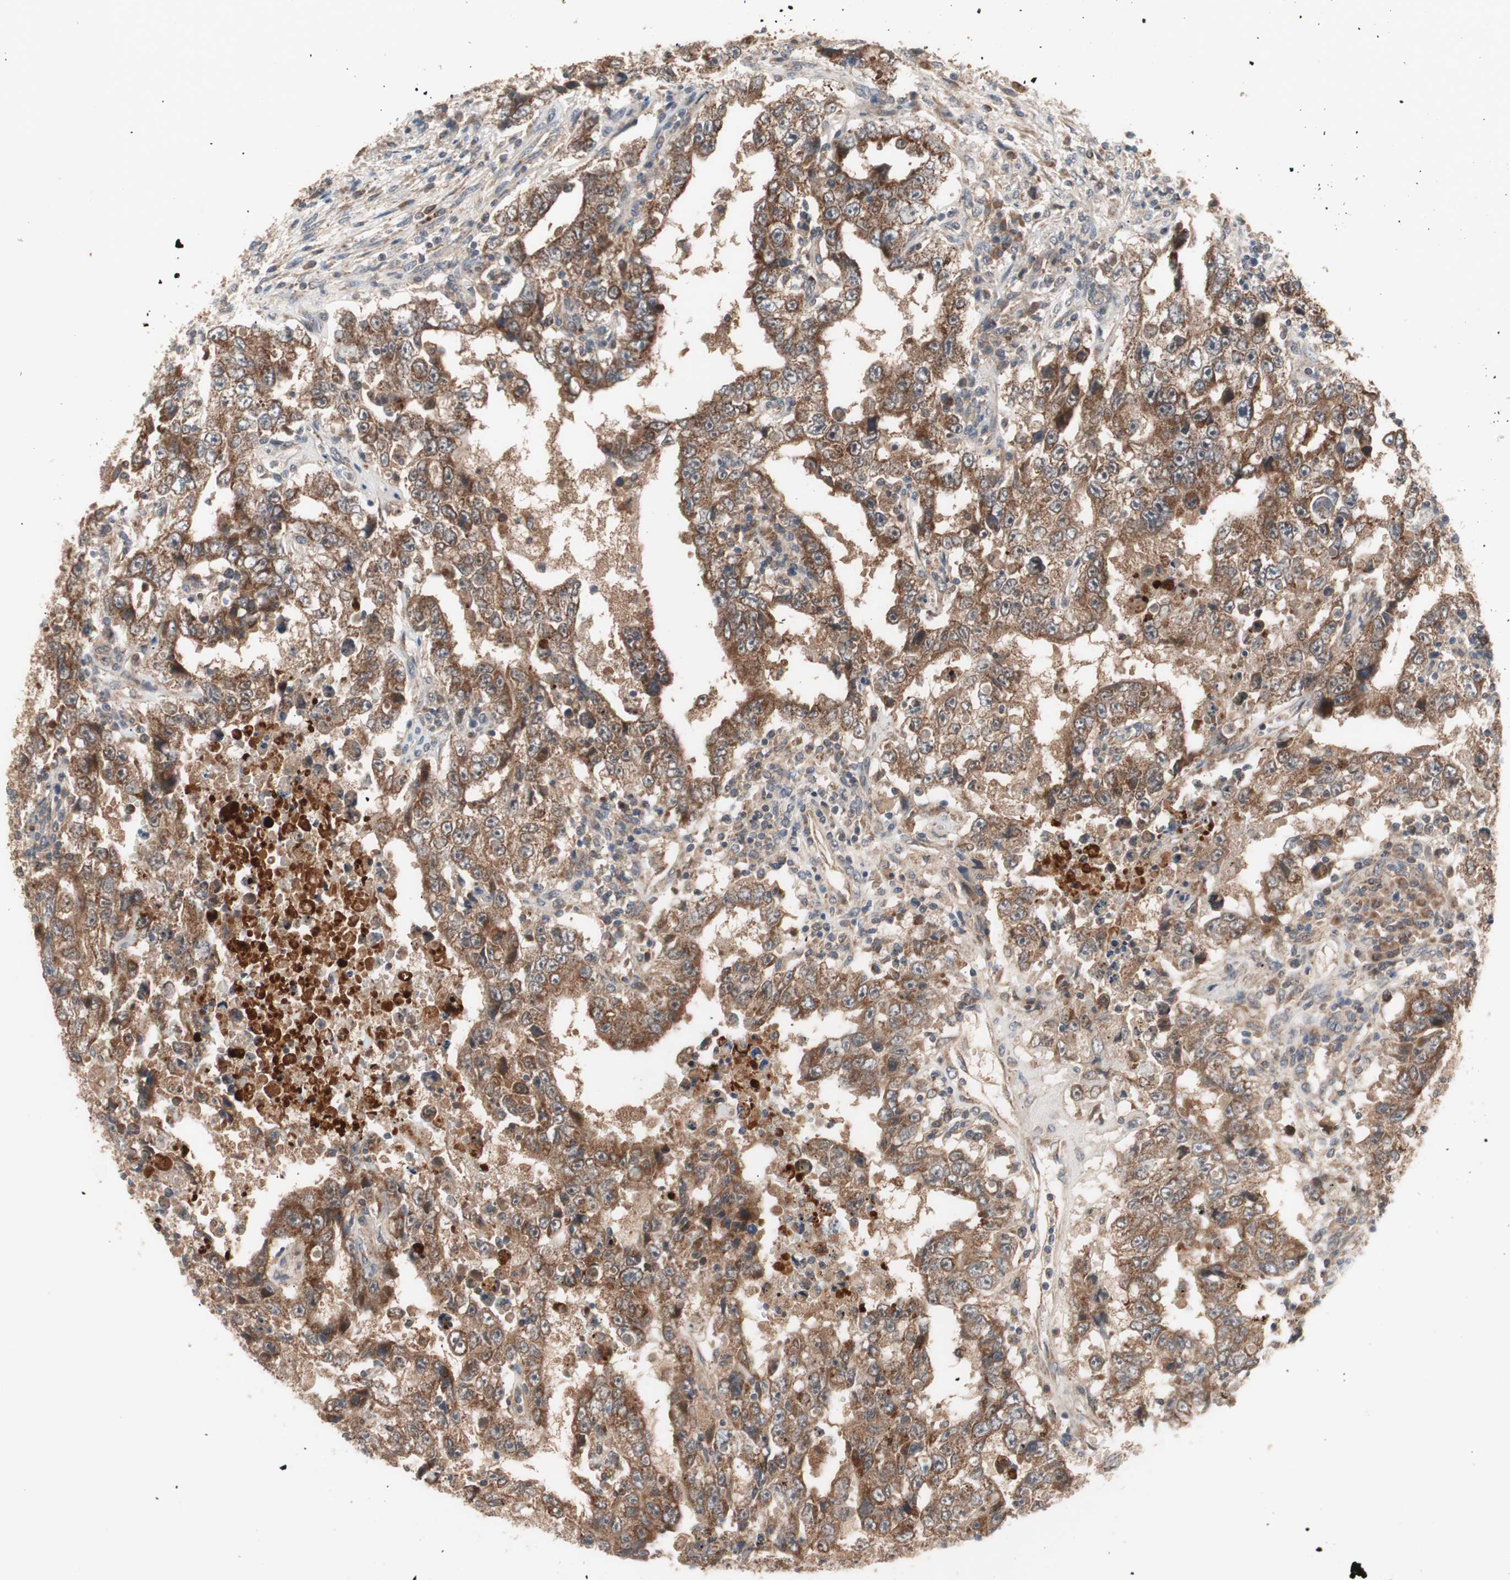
{"staining": {"intensity": "strong", "quantity": ">75%", "location": "cytoplasmic/membranous"}, "tissue": "testis cancer", "cell_type": "Tumor cells", "image_type": "cancer", "snomed": [{"axis": "morphology", "description": "Carcinoma, Embryonal, NOS"}, {"axis": "topography", "description": "Testis"}], "caption": "Protein staining displays strong cytoplasmic/membranous positivity in about >75% of tumor cells in testis cancer.", "gene": "HMBS", "patient": {"sex": "male", "age": 26}}